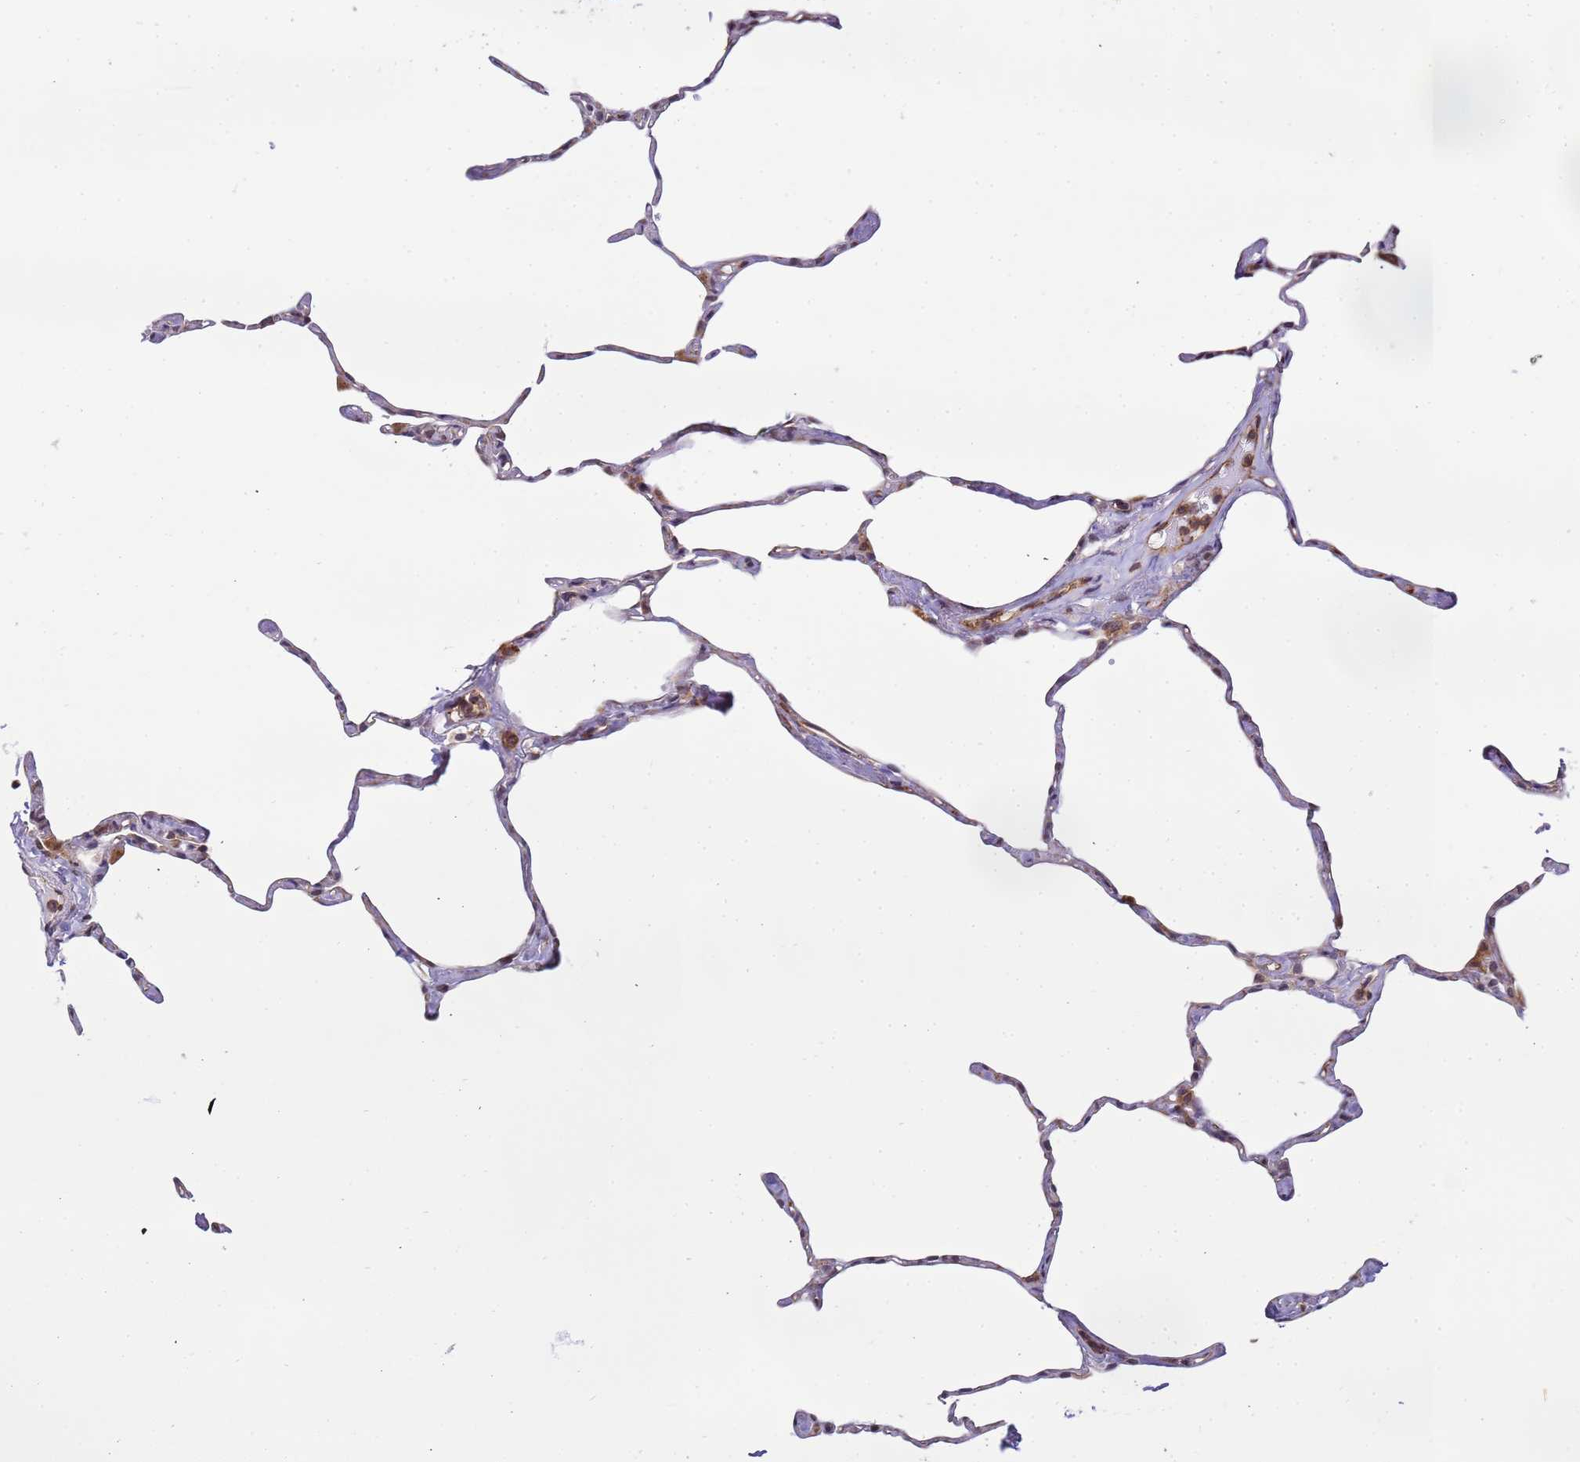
{"staining": {"intensity": "weak", "quantity": "25%-75%", "location": "cytoplasmic/membranous"}, "tissue": "lung", "cell_type": "Alveolar cells", "image_type": "normal", "snomed": [{"axis": "morphology", "description": "Normal tissue, NOS"}, {"axis": "topography", "description": "Lung"}], "caption": "Protein positivity by IHC exhibits weak cytoplasmic/membranous positivity in about 25%-75% of alveolar cells in benign lung.", "gene": "EMC2", "patient": {"sex": "male", "age": 65}}